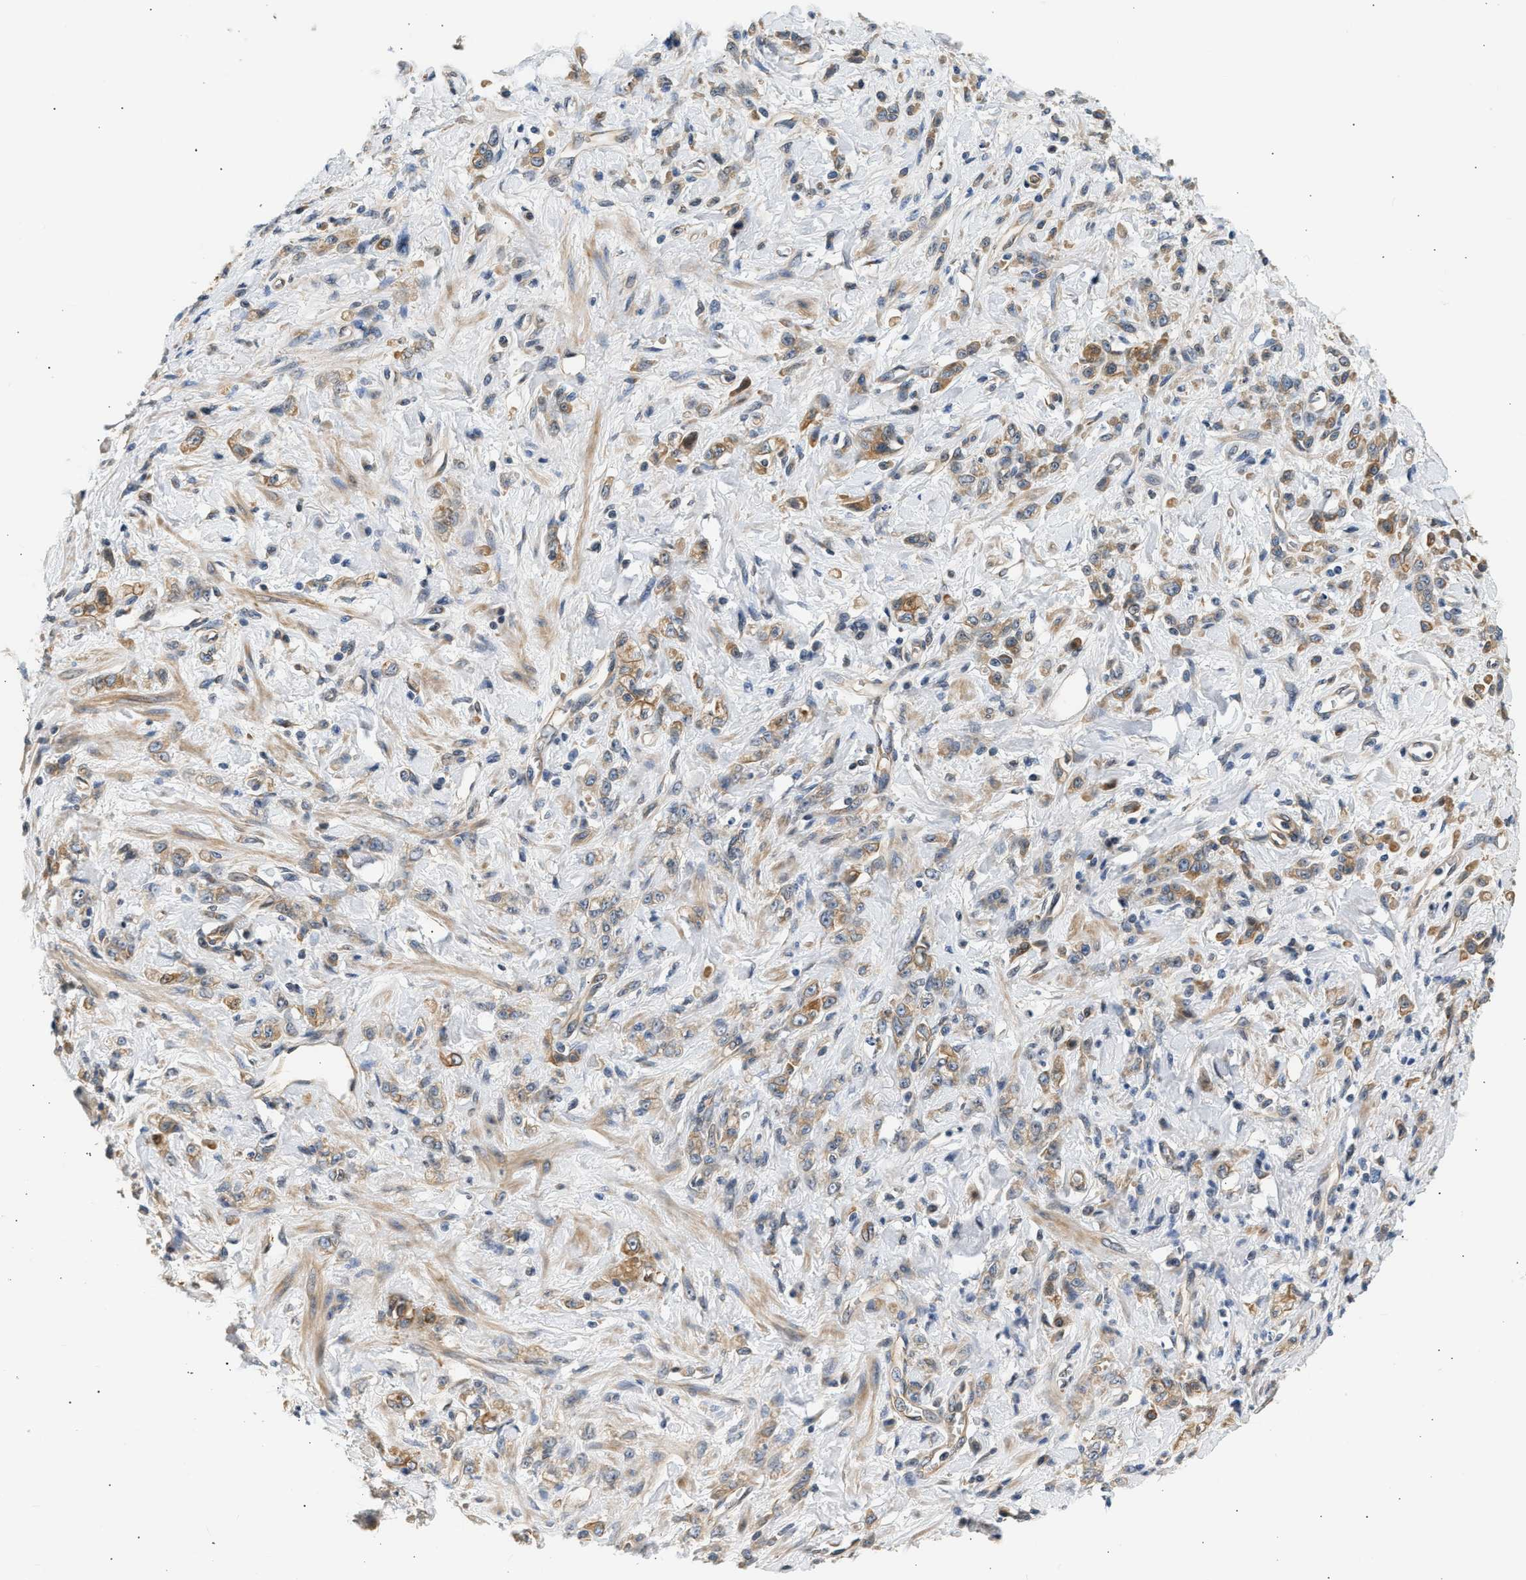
{"staining": {"intensity": "weak", "quantity": ">75%", "location": "cytoplasmic/membranous"}, "tissue": "stomach cancer", "cell_type": "Tumor cells", "image_type": "cancer", "snomed": [{"axis": "morphology", "description": "Normal tissue, NOS"}, {"axis": "morphology", "description": "Adenocarcinoma, NOS"}, {"axis": "topography", "description": "Stomach"}], "caption": "High-magnification brightfield microscopy of stomach cancer stained with DAB (3,3'-diaminobenzidine) (brown) and counterstained with hematoxylin (blue). tumor cells exhibit weak cytoplasmic/membranous staining is appreciated in about>75% of cells.", "gene": "WDR31", "patient": {"sex": "male", "age": 82}}